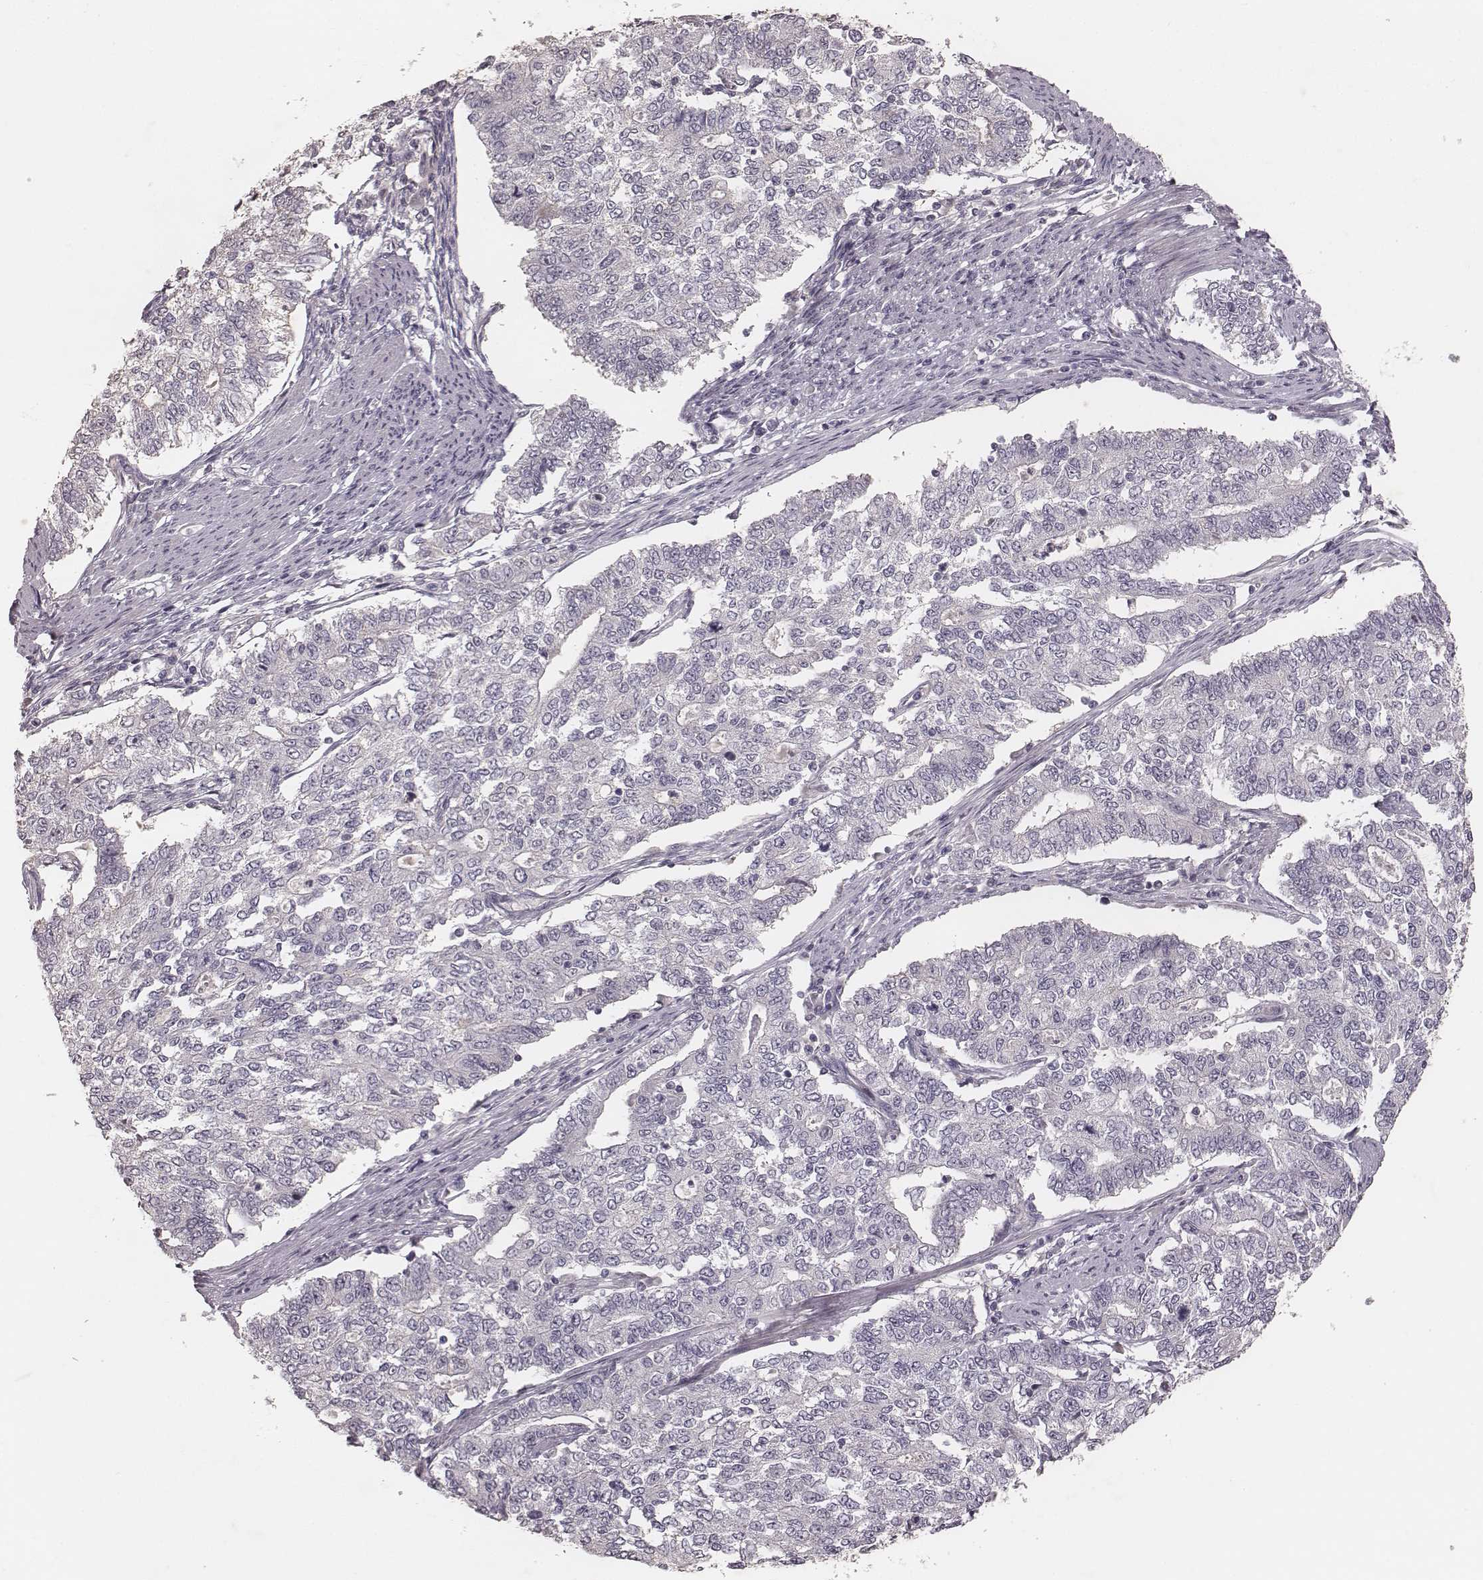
{"staining": {"intensity": "negative", "quantity": "none", "location": "none"}, "tissue": "endometrial cancer", "cell_type": "Tumor cells", "image_type": "cancer", "snomed": [{"axis": "morphology", "description": "Adenocarcinoma, NOS"}, {"axis": "topography", "description": "Uterus"}], "caption": "High magnification brightfield microscopy of endometrial adenocarcinoma stained with DAB (3,3'-diaminobenzidine) (brown) and counterstained with hematoxylin (blue): tumor cells show no significant expression.", "gene": "MADCAM1", "patient": {"sex": "female", "age": 59}}